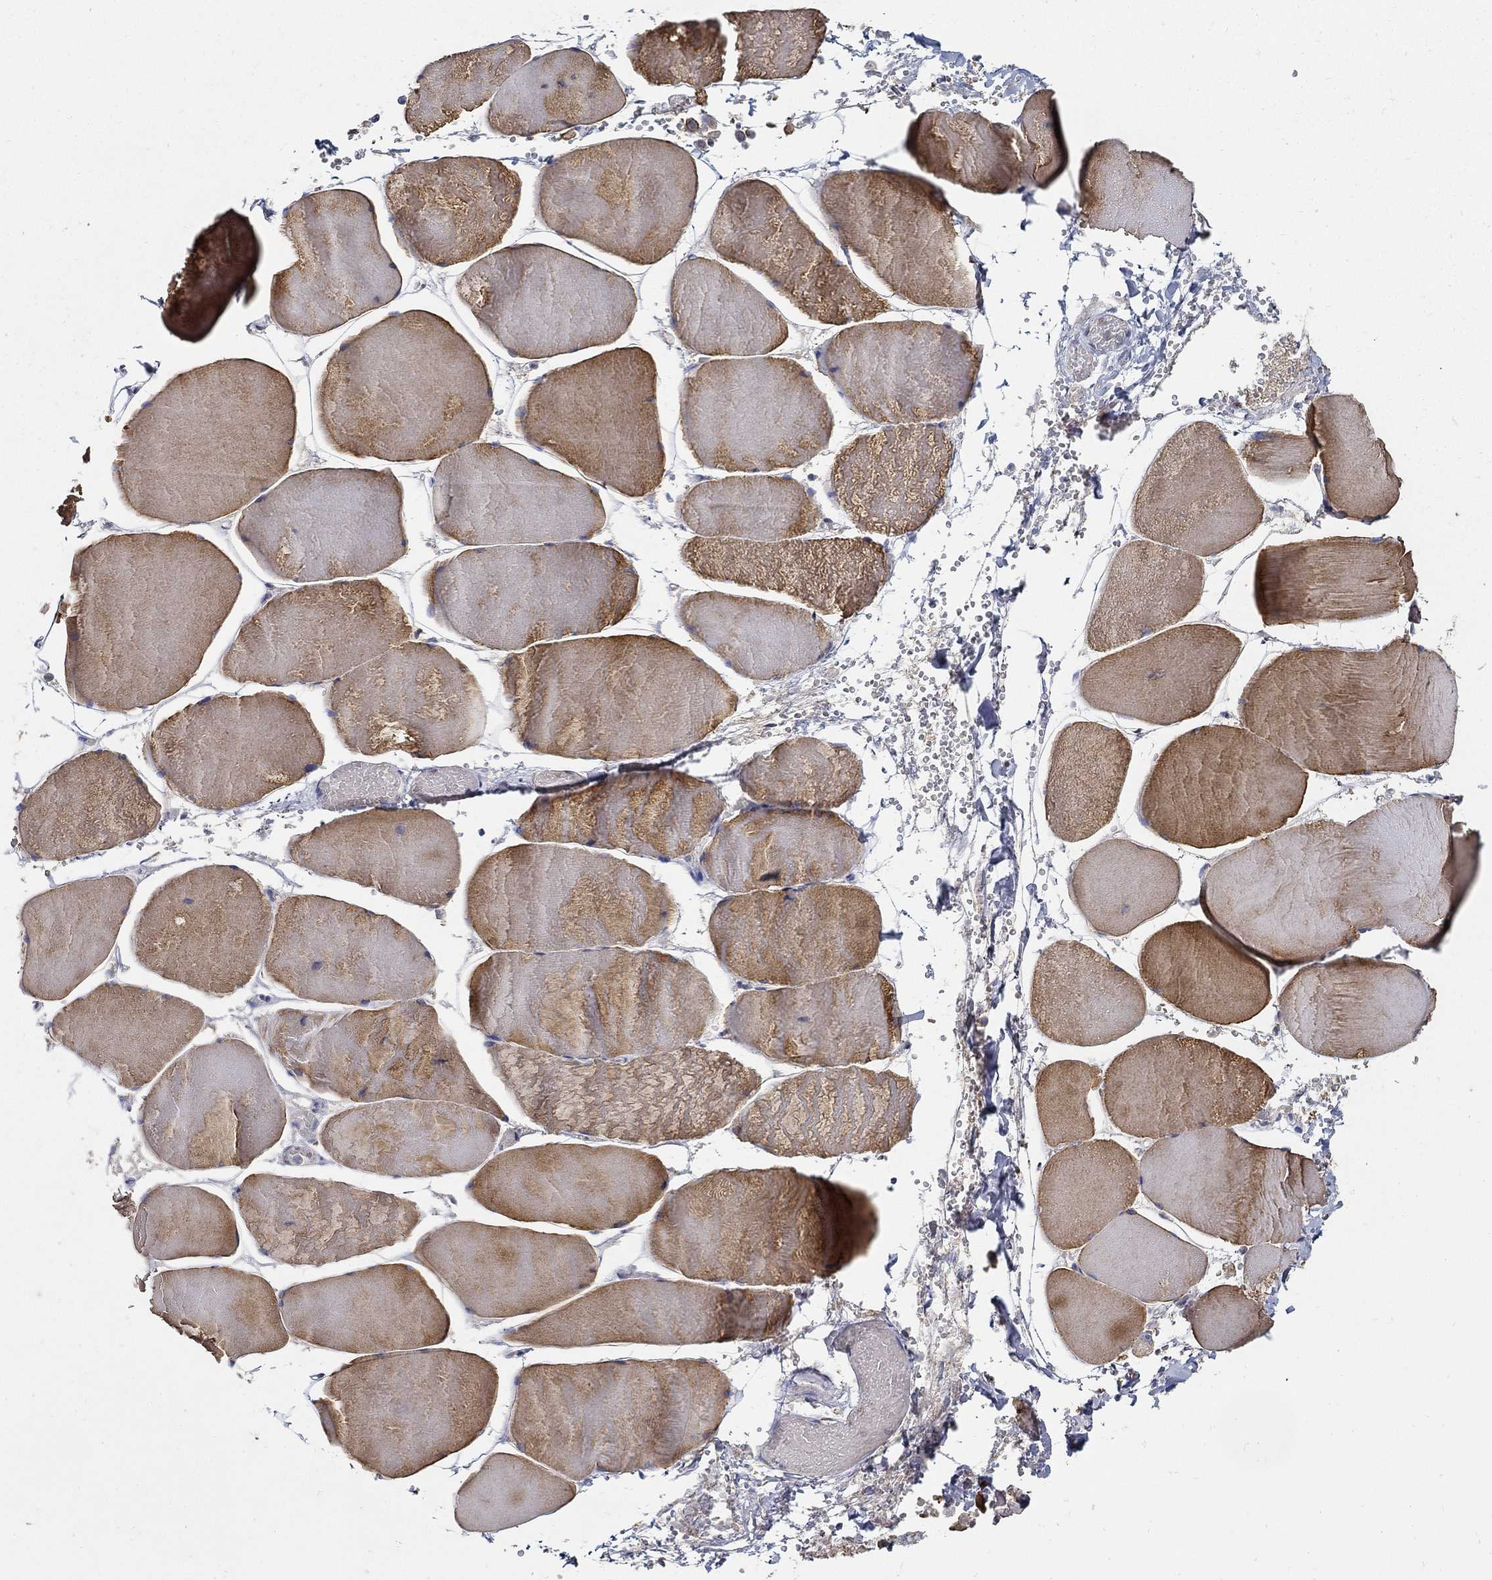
{"staining": {"intensity": "moderate", "quantity": ">75%", "location": "cytoplasmic/membranous"}, "tissue": "skeletal muscle", "cell_type": "Myocytes", "image_type": "normal", "snomed": [{"axis": "morphology", "description": "Normal tissue, NOS"}, {"axis": "morphology", "description": "Malignant melanoma, Metastatic site"}, {"axis": "topography", "description": "Skeletal muscle"}], "caption": "IHC image of normal skeletal muscle: human skeletal muscle stained using immunohistochemistry (IHC) demonstrates medium levels of moderate protein expression localized specifically in the cytoplasmic/membranous of myocytes, appearing as a cytoplasmic/membranous brown color.", "gene": "EMILIN3", "patient": {"sex": "male", "age": 50}}